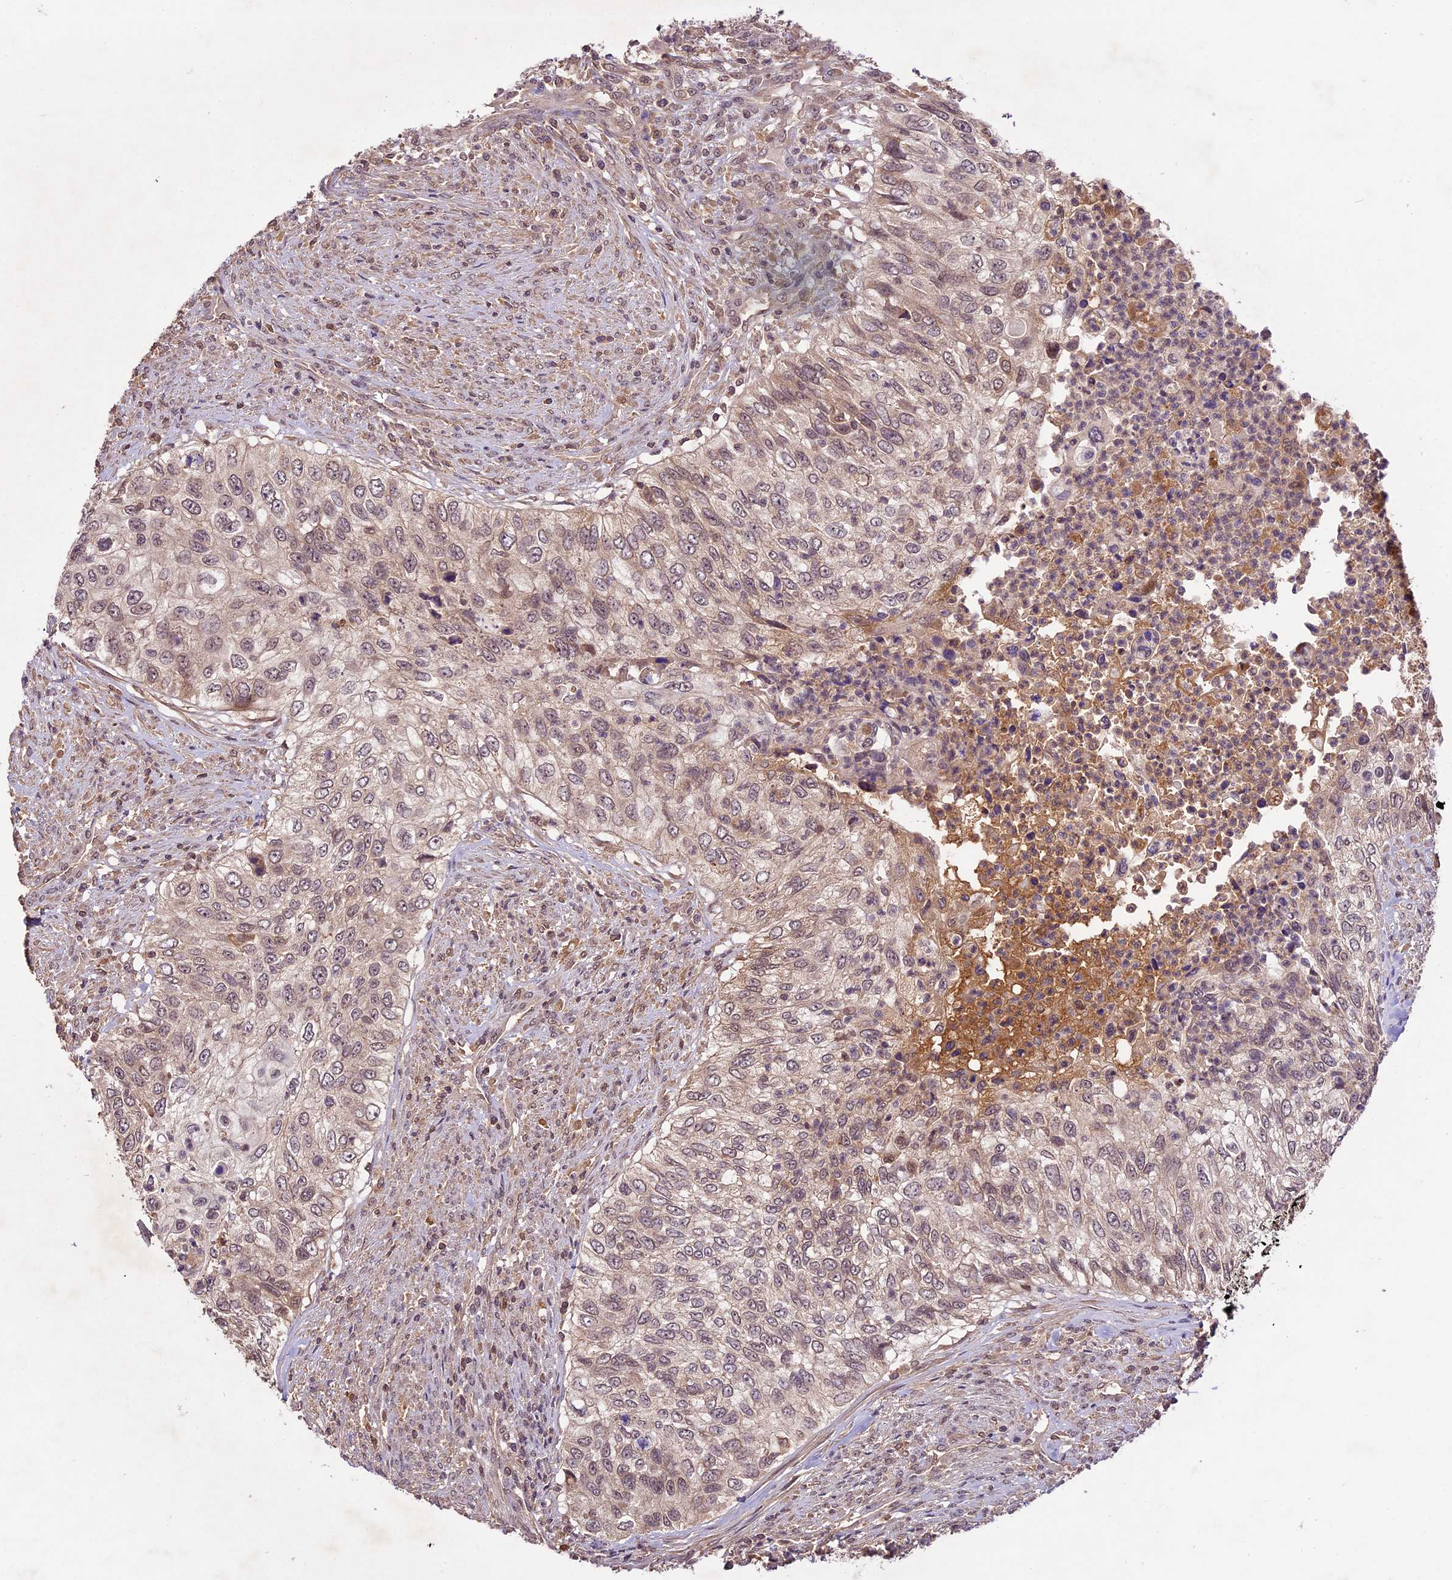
{"staining": {"intensity": "weak", "quantity": "25%-75%", "location": "cytoplasmic/membranous,nuclear"}, "tissue": "urothelial cancer", "cell_type": "Tumor cells", "image_type": "cancer", "snomed": [{"axis": "morphology", "description": "Urothelial carcinoma, High grade"}, {"axis": "topography", "description": "Urinary bladder"}], "caption": "Brown immunohistochemical staining in high-grade urothelial carcinoma displays weak cytoplasmic/membranous and nuclear positivity in about 25%-75% of tumor cells.", "gene": "ATP10A", "patient": {"sex": "female", "age": 60}}